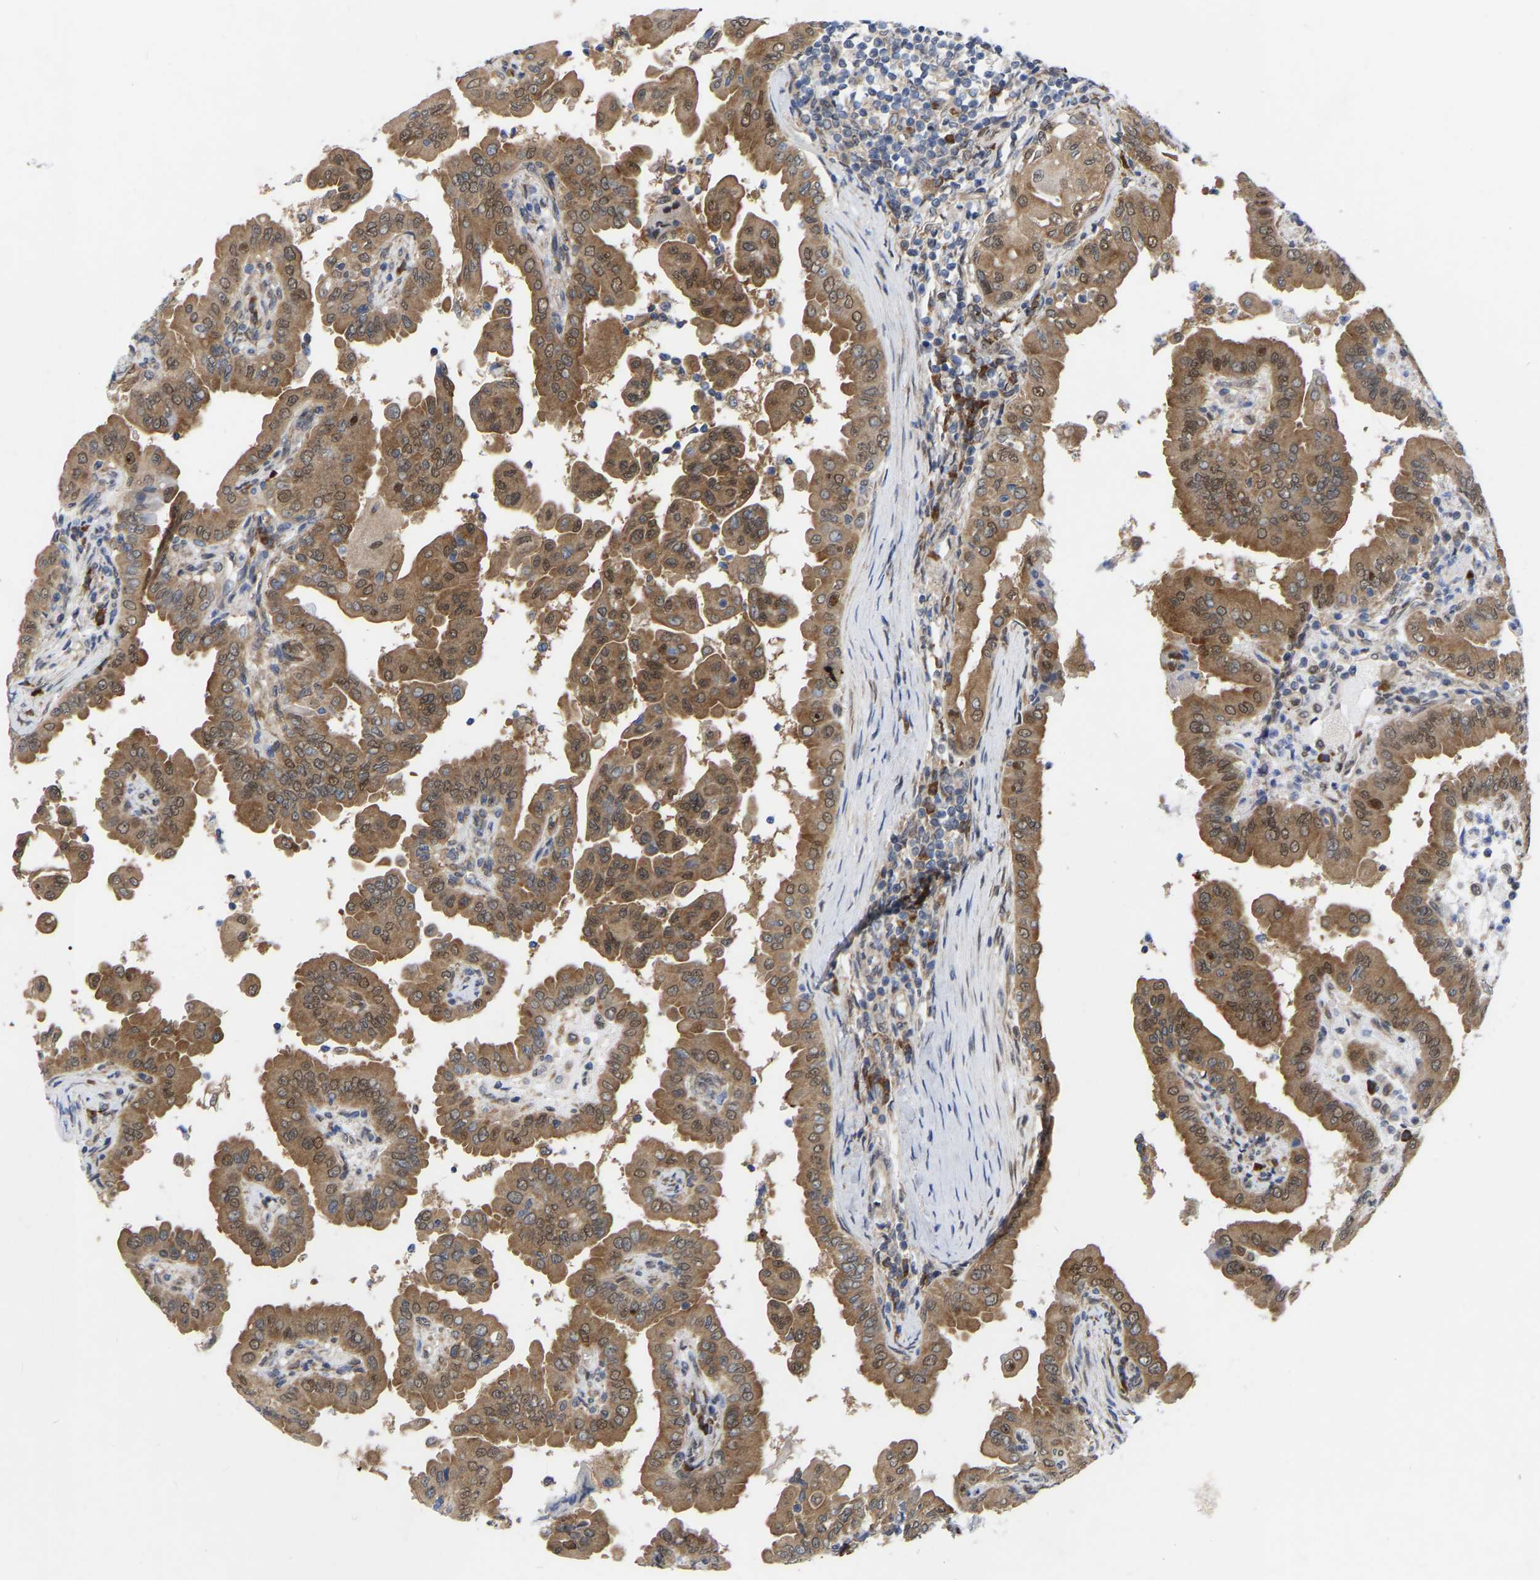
{"staining": {"intensity": "moderate", "quantity": ">75%", "location": "cytoplasmic/membranous,nuclear"}, "tissue": "thyroid cancer", "cell_type": "Tumor cells", "image_type": "cancer", "snomed": [{"axis": "morphology", "description": "Papillary adenocarcinoma, NOS"}, {"axis": "topography", "description": "Thyroid gland"}], "caption": "An image showing moderate cytoplasmic/membranous and nuclear staining in about >75% of tumor cells in thyroid cancer (papillary adenocarcinoma), as visualized by brown immunohistochemical staining.", "gene": "UBE4B", "patient": {"sex": "male", "age": 33}}